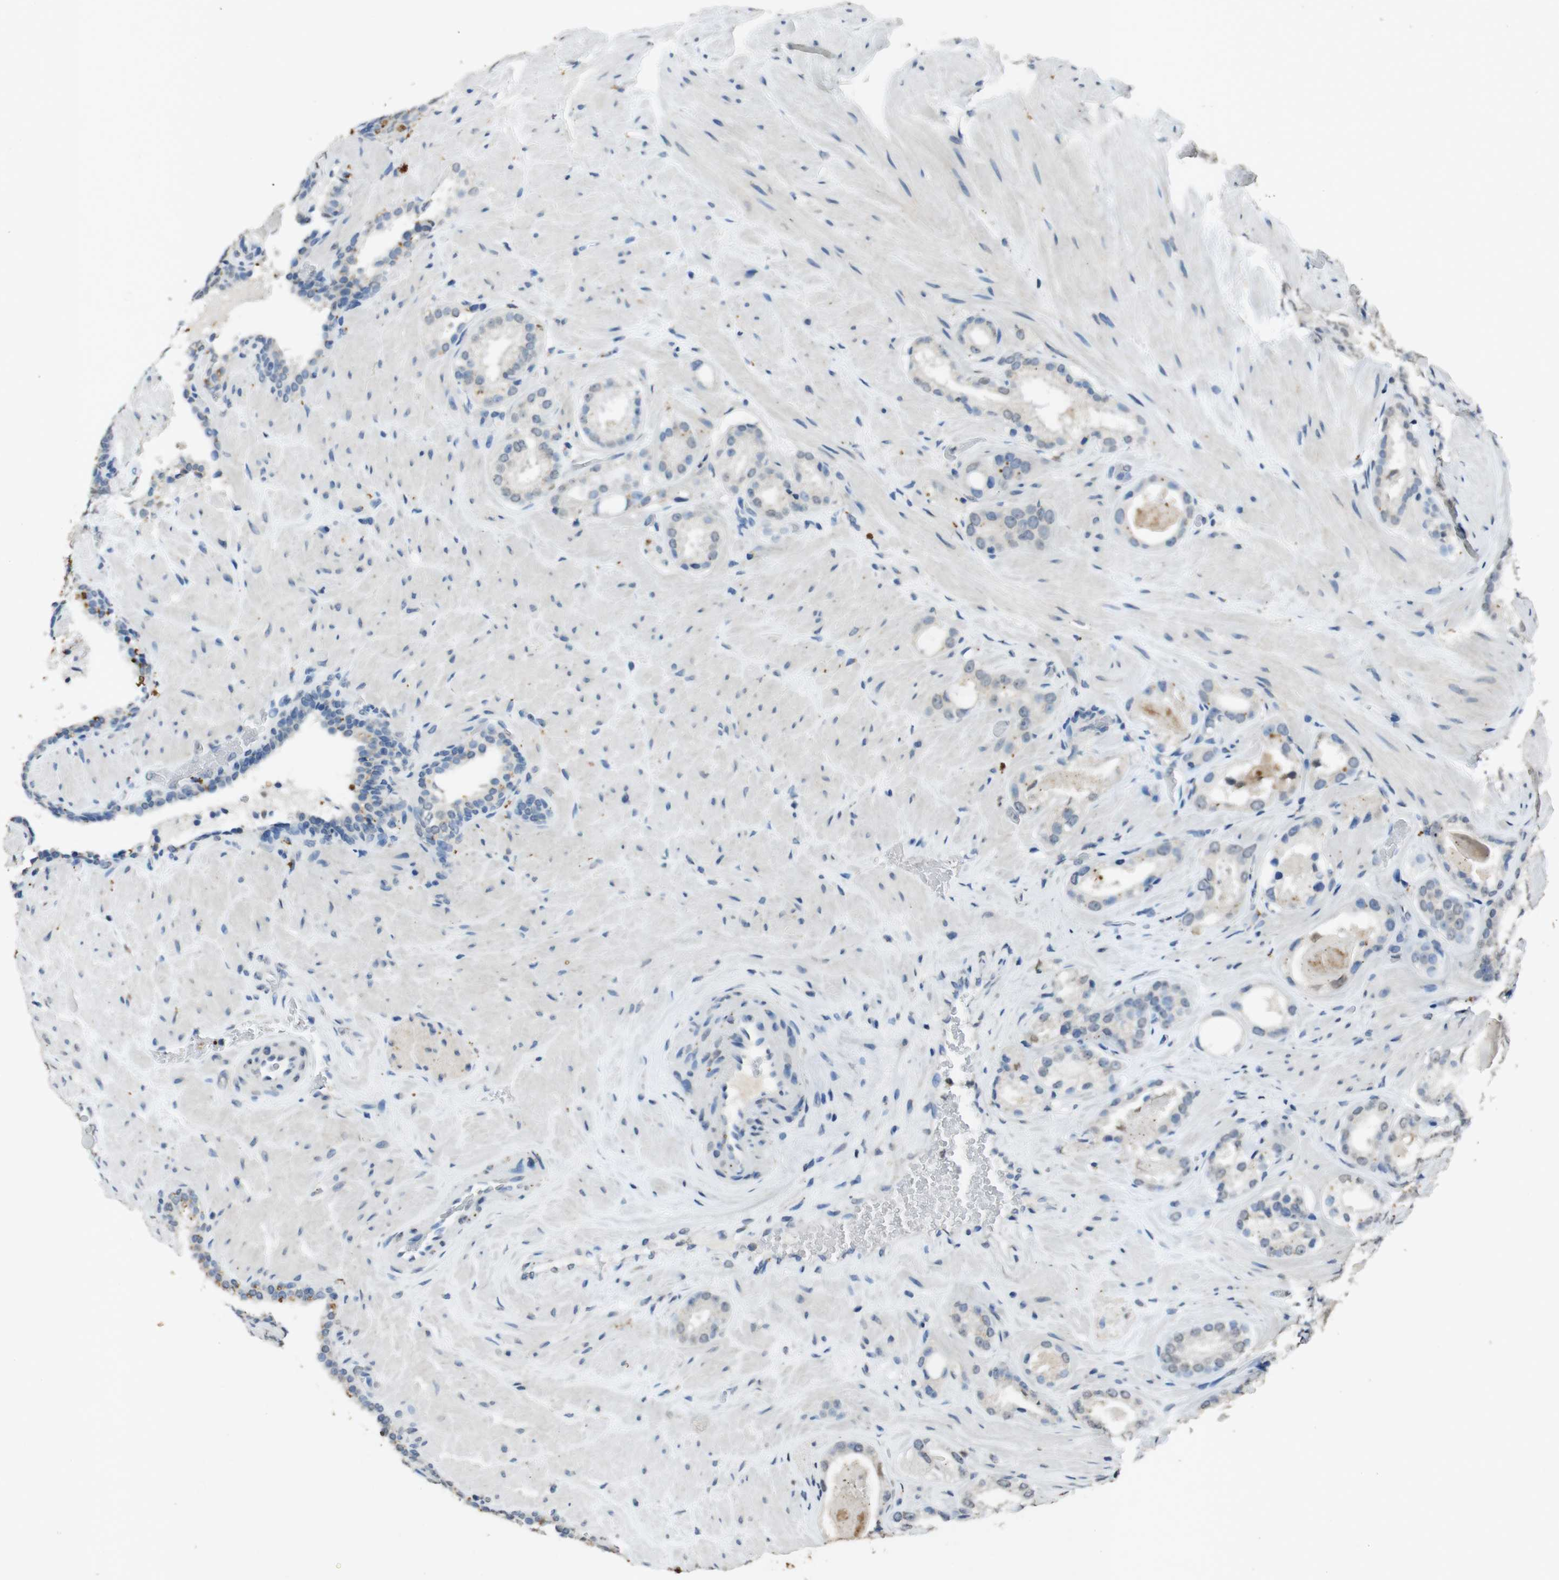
{"staining": {"intensity": "negative", "quantity": "none", "location": "none"}, "tissue": "prostate cancer", "cell_type": "Tumor cells", "image_type": "cancer", "snomed": [{"axis": "morphology", "description": "Adenocarcinoma, High grade"}, {"axis": "topography", "description": "Prostate"}], "caption": "High magnification brightfield microscopy of high-grade adenocarcinoma (prostate) stained with DAB (brown) and counterstained with hematoxylin (blue): tumor cells show no significant positivity.", "gene": "STBD1", "patient": {"sex": "male", "age": 64}}